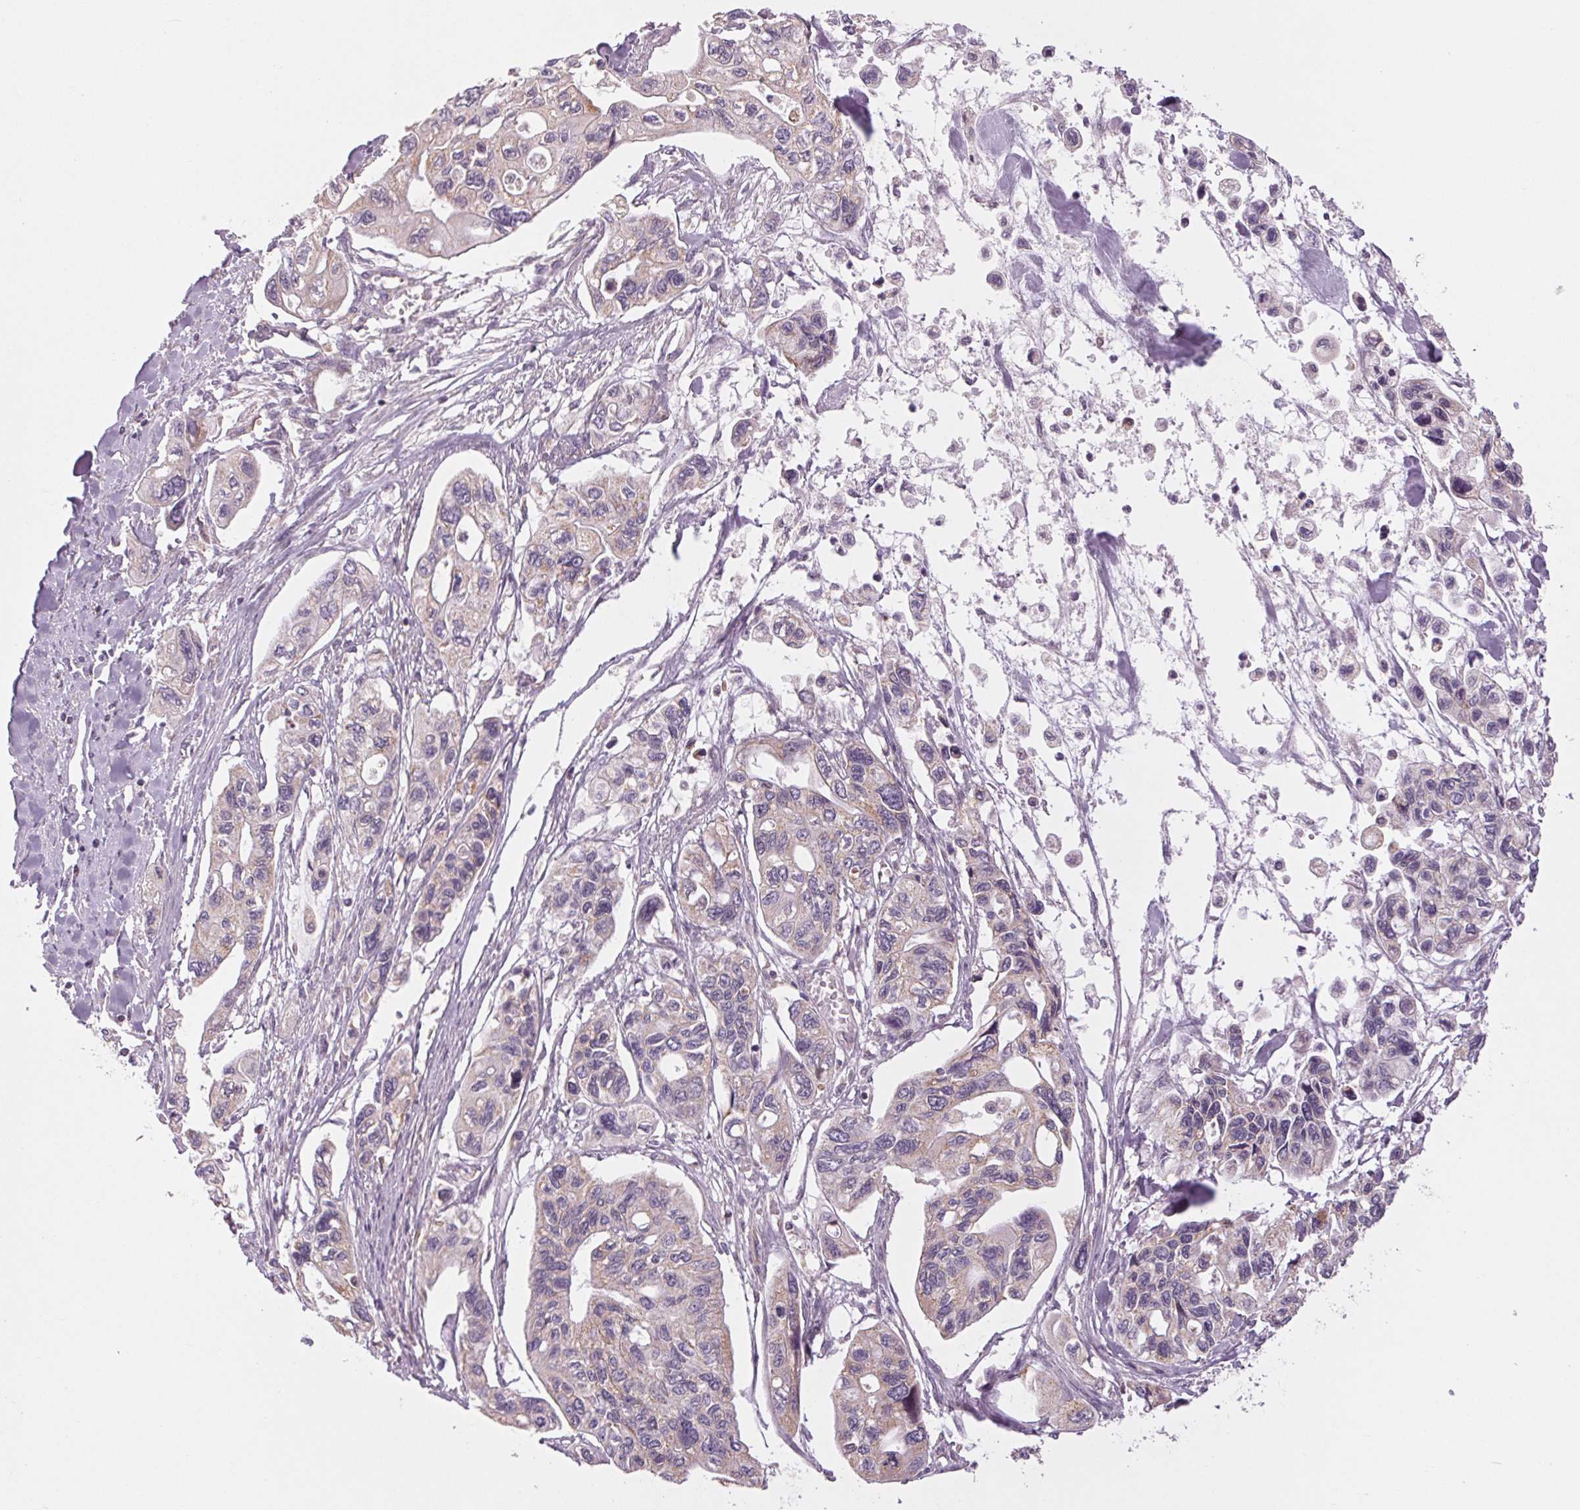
{"staining": {"intensity": "weak", "quantity": "<25%", "location": "cytoplasmic/membranous"}, "tissue": "pancreatic cancer", "cell_type": "Tumor cells", "image_type": "cancer", "snomed": [{"axis": "morphology", "description": "Adenocarcinoma, NOS"}, {"axis": "topography", "description": "Pancreas"}], "caption": "Tumor cells are negative for brown protein staining in pancreatic cancer.", "gene": "MAP3K5", "patient": {"sex": "female", "age": 76}}